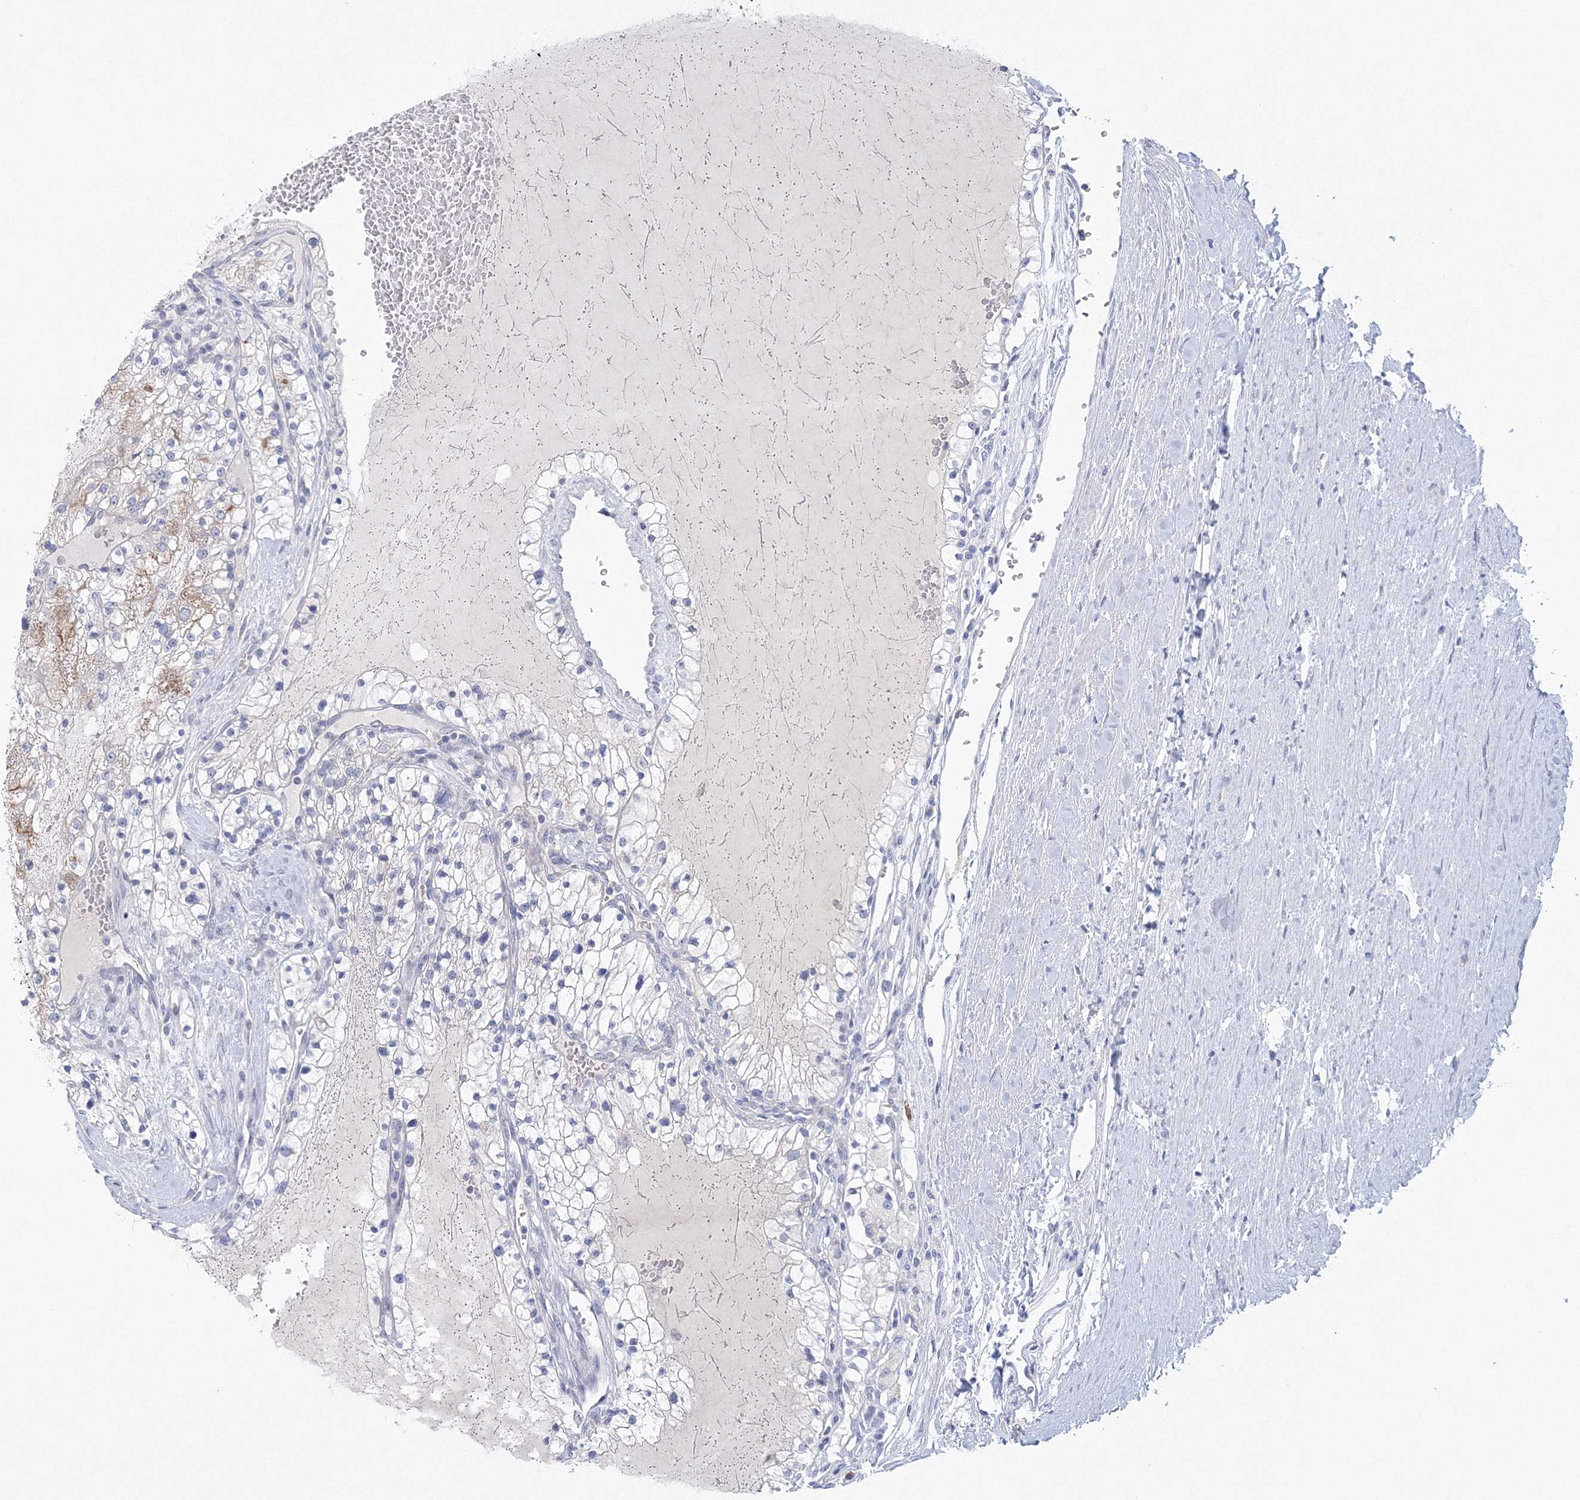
{"staining": {"intensity": "negative", "quantity": "none", "location": "none"}, "tissue": "renal cancer", "cell_type": "Tumor cells", "image_type": "cancer", "snomed": [{"axis": "morphology", "description": "Normal tissue, NOS"}, {"axis": "morphology", "description": "Adenocarcinoma, NOS"}, {"axis": "topography", "description": "Kidney"}], "caption": "This is an immunohistochemistry histopathology image of adenocarcinoma (renal). There is no expression in tumor cells.", "gene": "NIPAL1", "patient": {"sex": "male", "age": 68}}